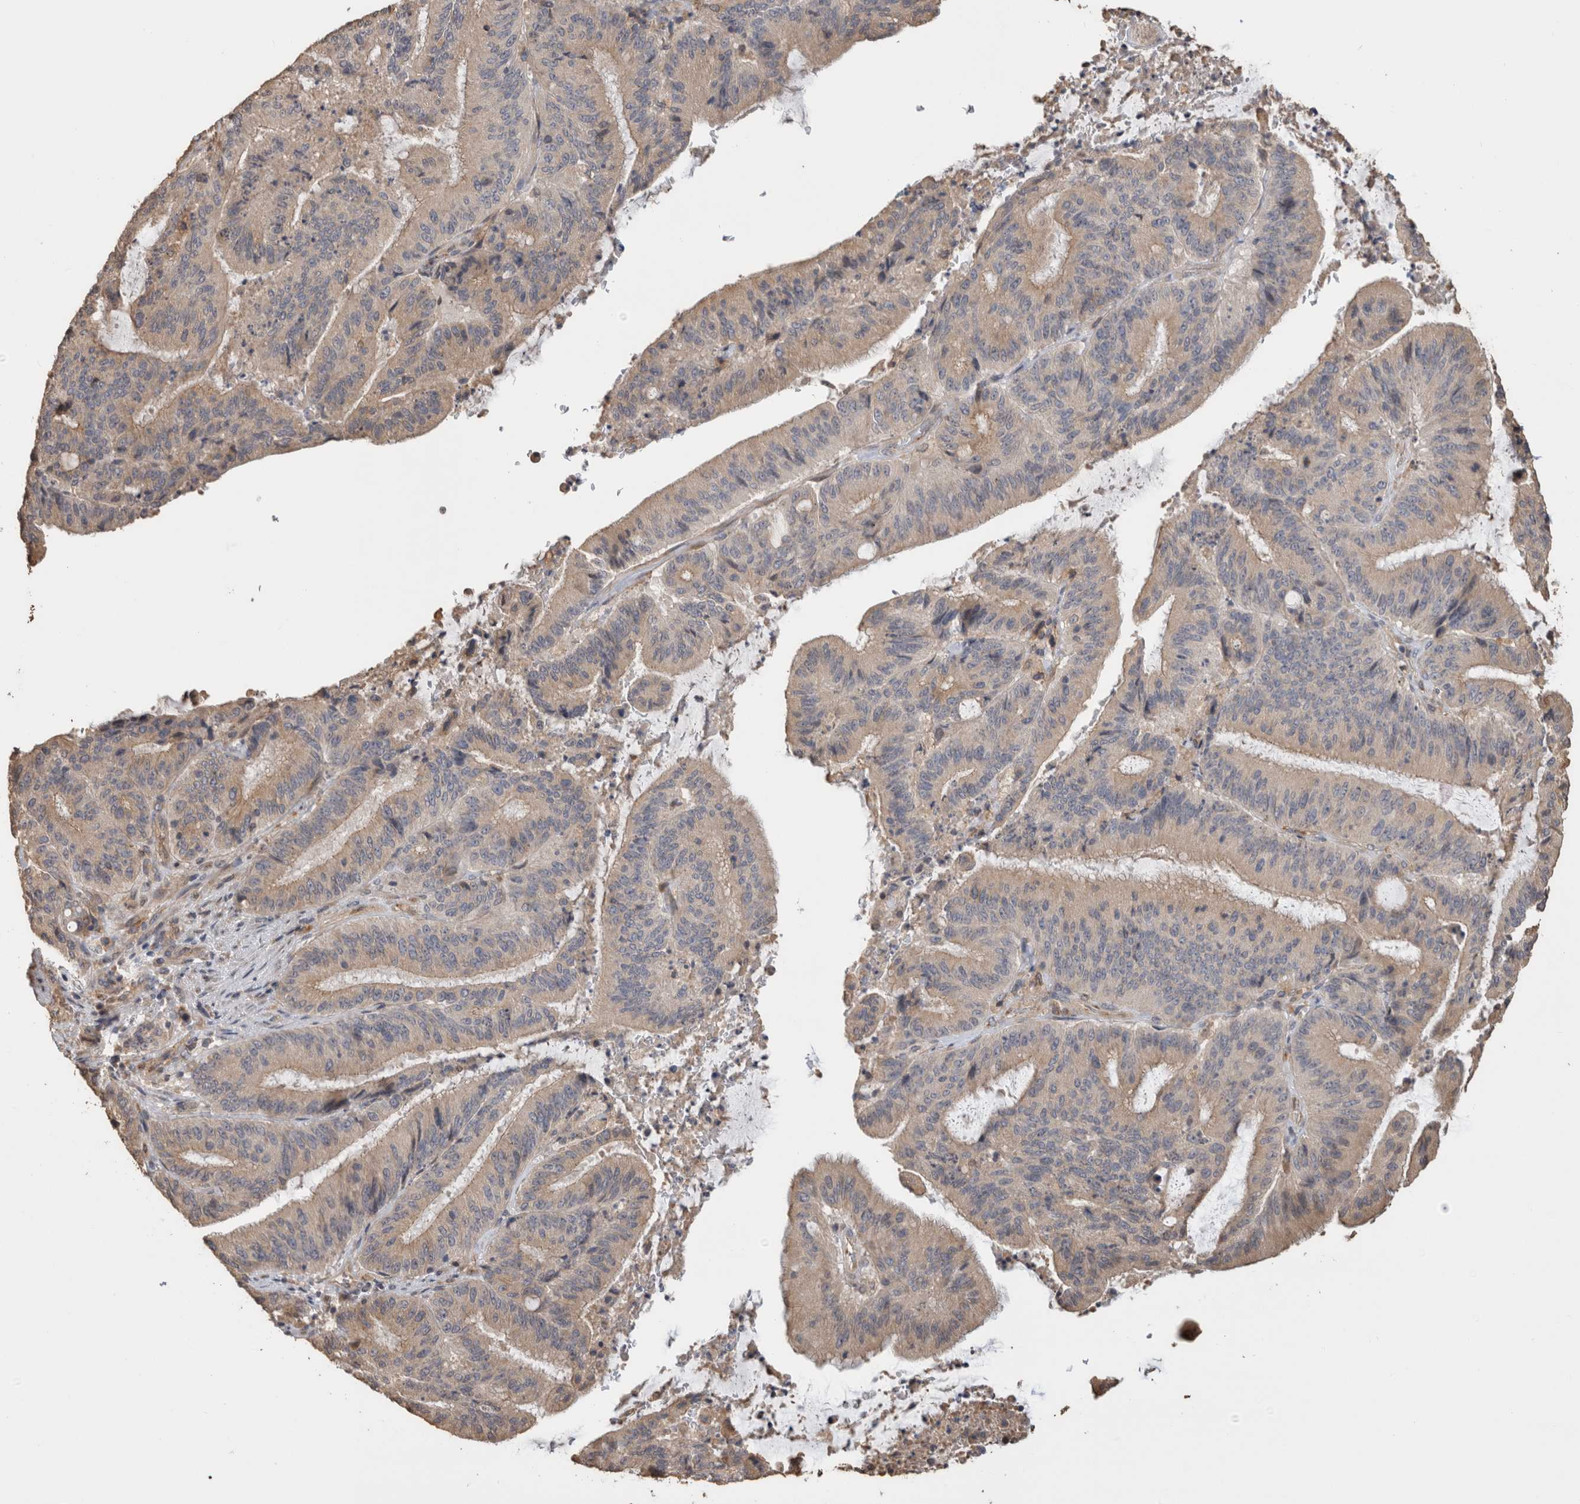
{"staining": {"intensity": "weak", "quantity": ">75%", "location": "cytoplasmic/membranous"}, "tissue": "liver cancer", "cell_type": "Tumor cells", "image_type": "cancer", "snomed": [{"axis": "morphology", "description": "Normal tissue, NOS"}, {"axis": "morphology", "description": "Cholangiocarcinoma"}, {"axis": "topography", "description": "Liver"}, {"axis": "topography", "description": "Peripheral nerve tissue"}], "caption": "Immunohistochemical staining of liver cholangiocarcinoma reveals low levels of weak cytoplasmic/membranous staining in approximately >75% of tumor cells.", "gene": "CLIP1", "patient": {"sex": "female", "age": 73}}